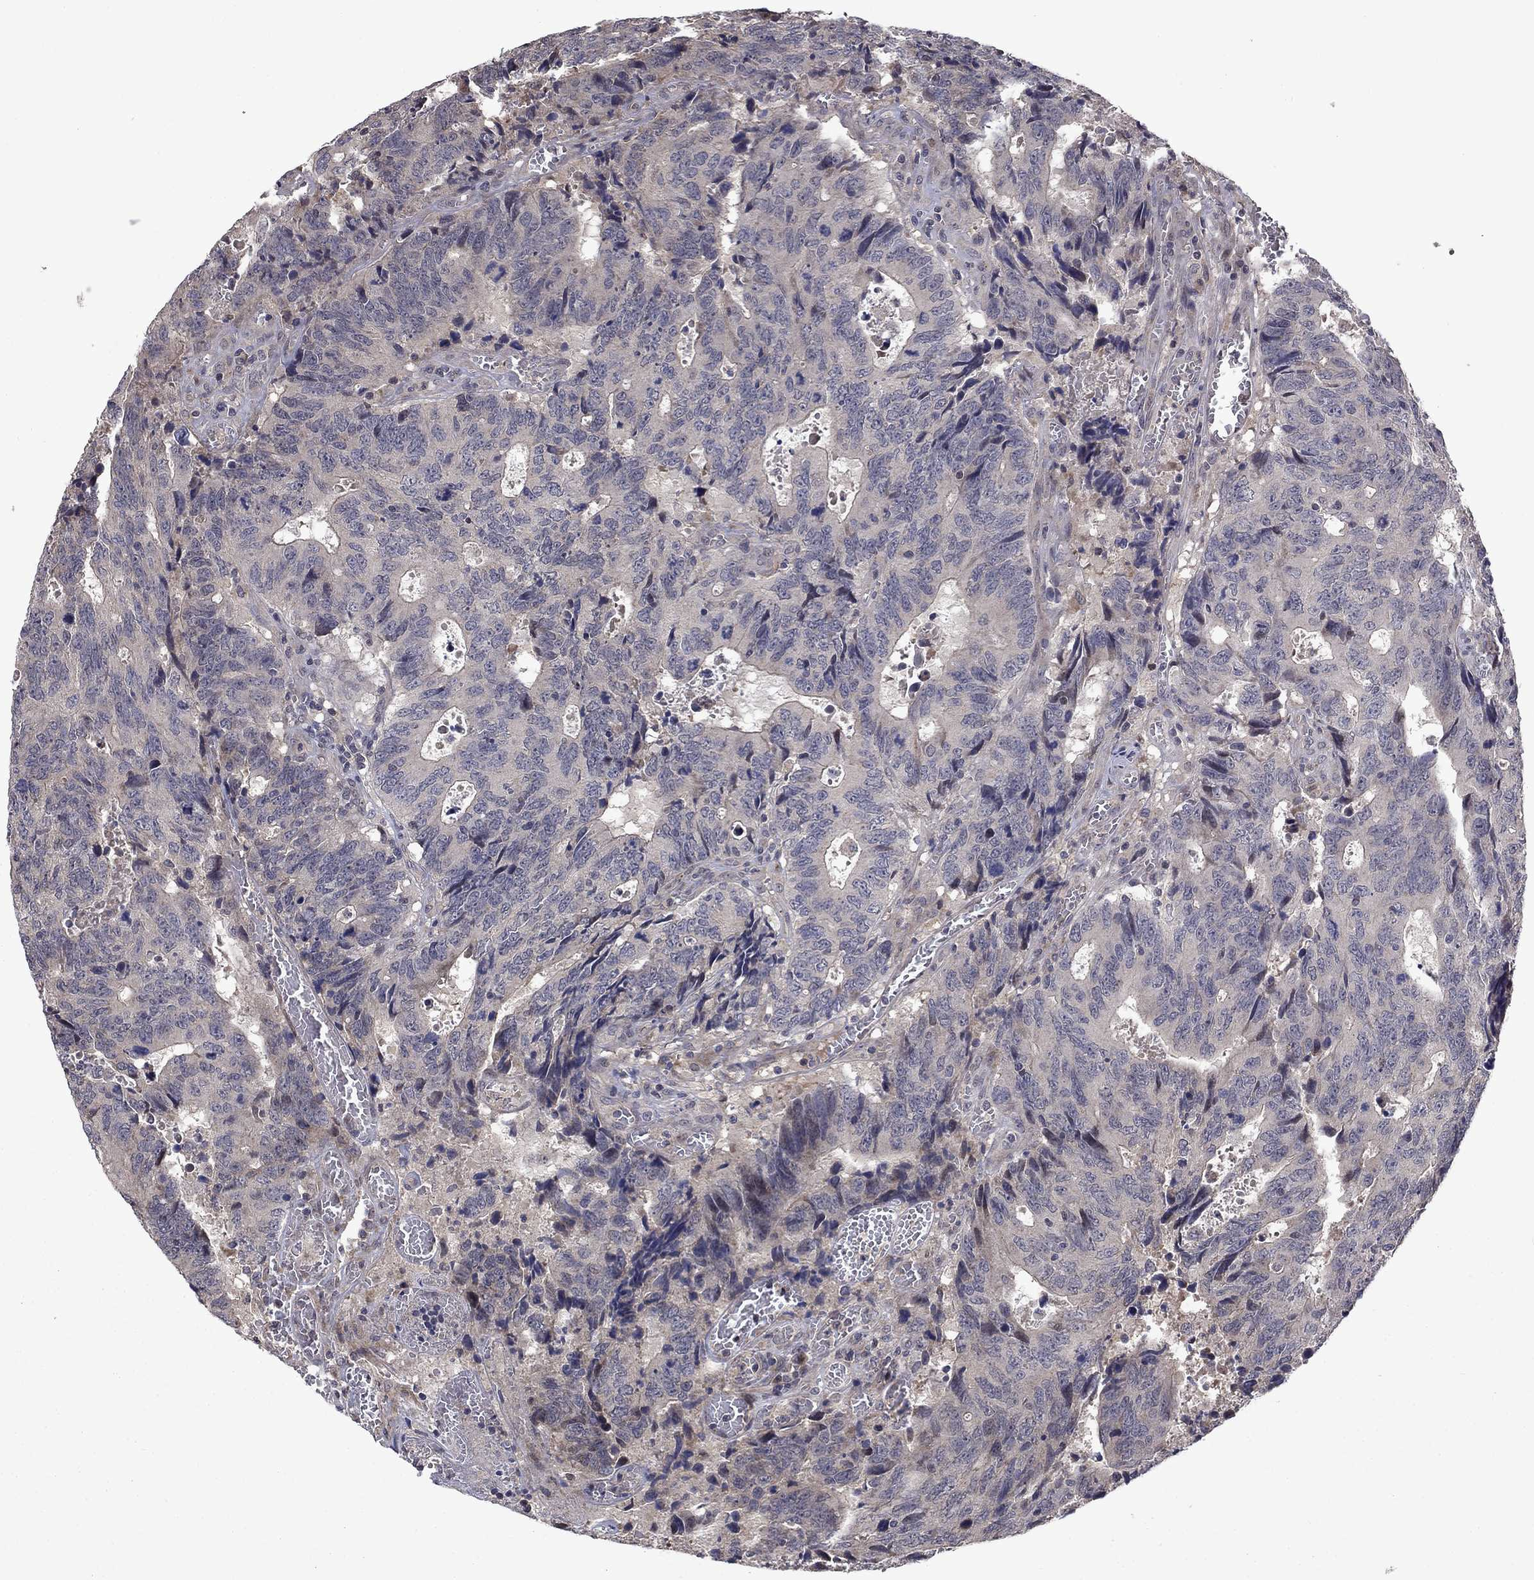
{"staining": {"intensity": "negative", "quantity": "none", "location": "none"}, "tissue": "colorectal cancer", "cell_type": "Tumor cells", "image_type": "cancer", "snomed": [{"axis": "morphology", "description": "Adenocarcinoma, NOS"}, {"axis": "topography", "description": "Colon"}], "caption": "Immunohistochemistry image of neoplastic tissue: colorectal cancer (adenocarcinoma) stained with DAB displays no significant protein positivity in tumor cells. (DAB immunohistochemistry visualized using brightfield microscopy, high magnification).", "gene": "FAM3B", "patient": {"sex": "female", "age": 77}}